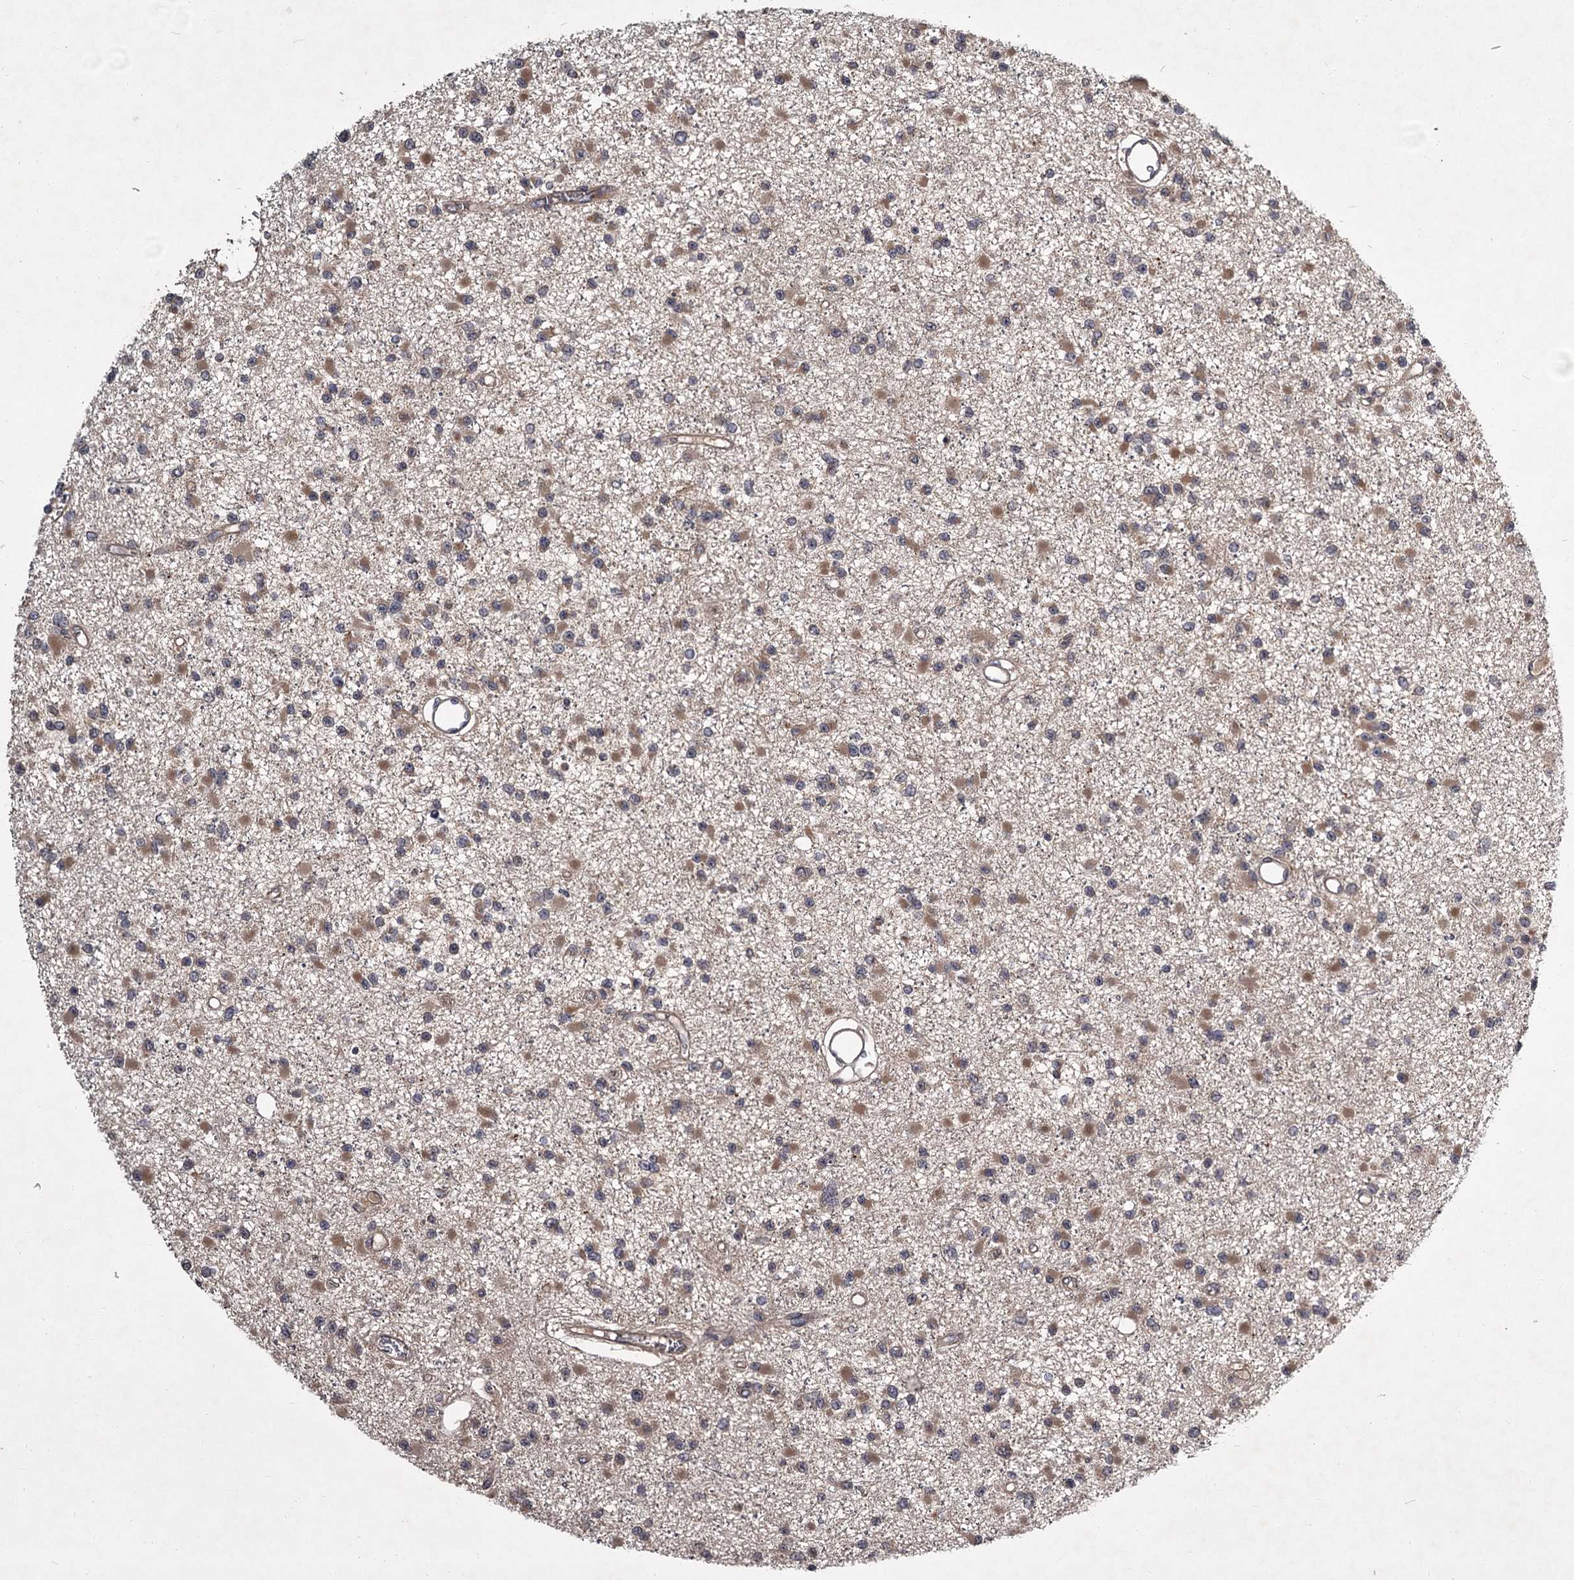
{"staining": {"intensity": "weak", "quantity": ">75%", "location": "cytoplasmic/membranous"}, "tissue": "glioma", "cell_type": "Tumor cells", "image_type": "cancer", "snomed": [{"axis": "morphology", "description": "Glioma, malignant, Low grade"}, {"axis": "topography", "description": "Brain"}], "caption": "Immunohistochemistry (DAB) staining of glioma displays weak cytoplasmic/membranous protein positivity in approximately >75% of tumor cells.", "gene": "UNC93B1", "patient": {"sex": "female", "age": 22}}